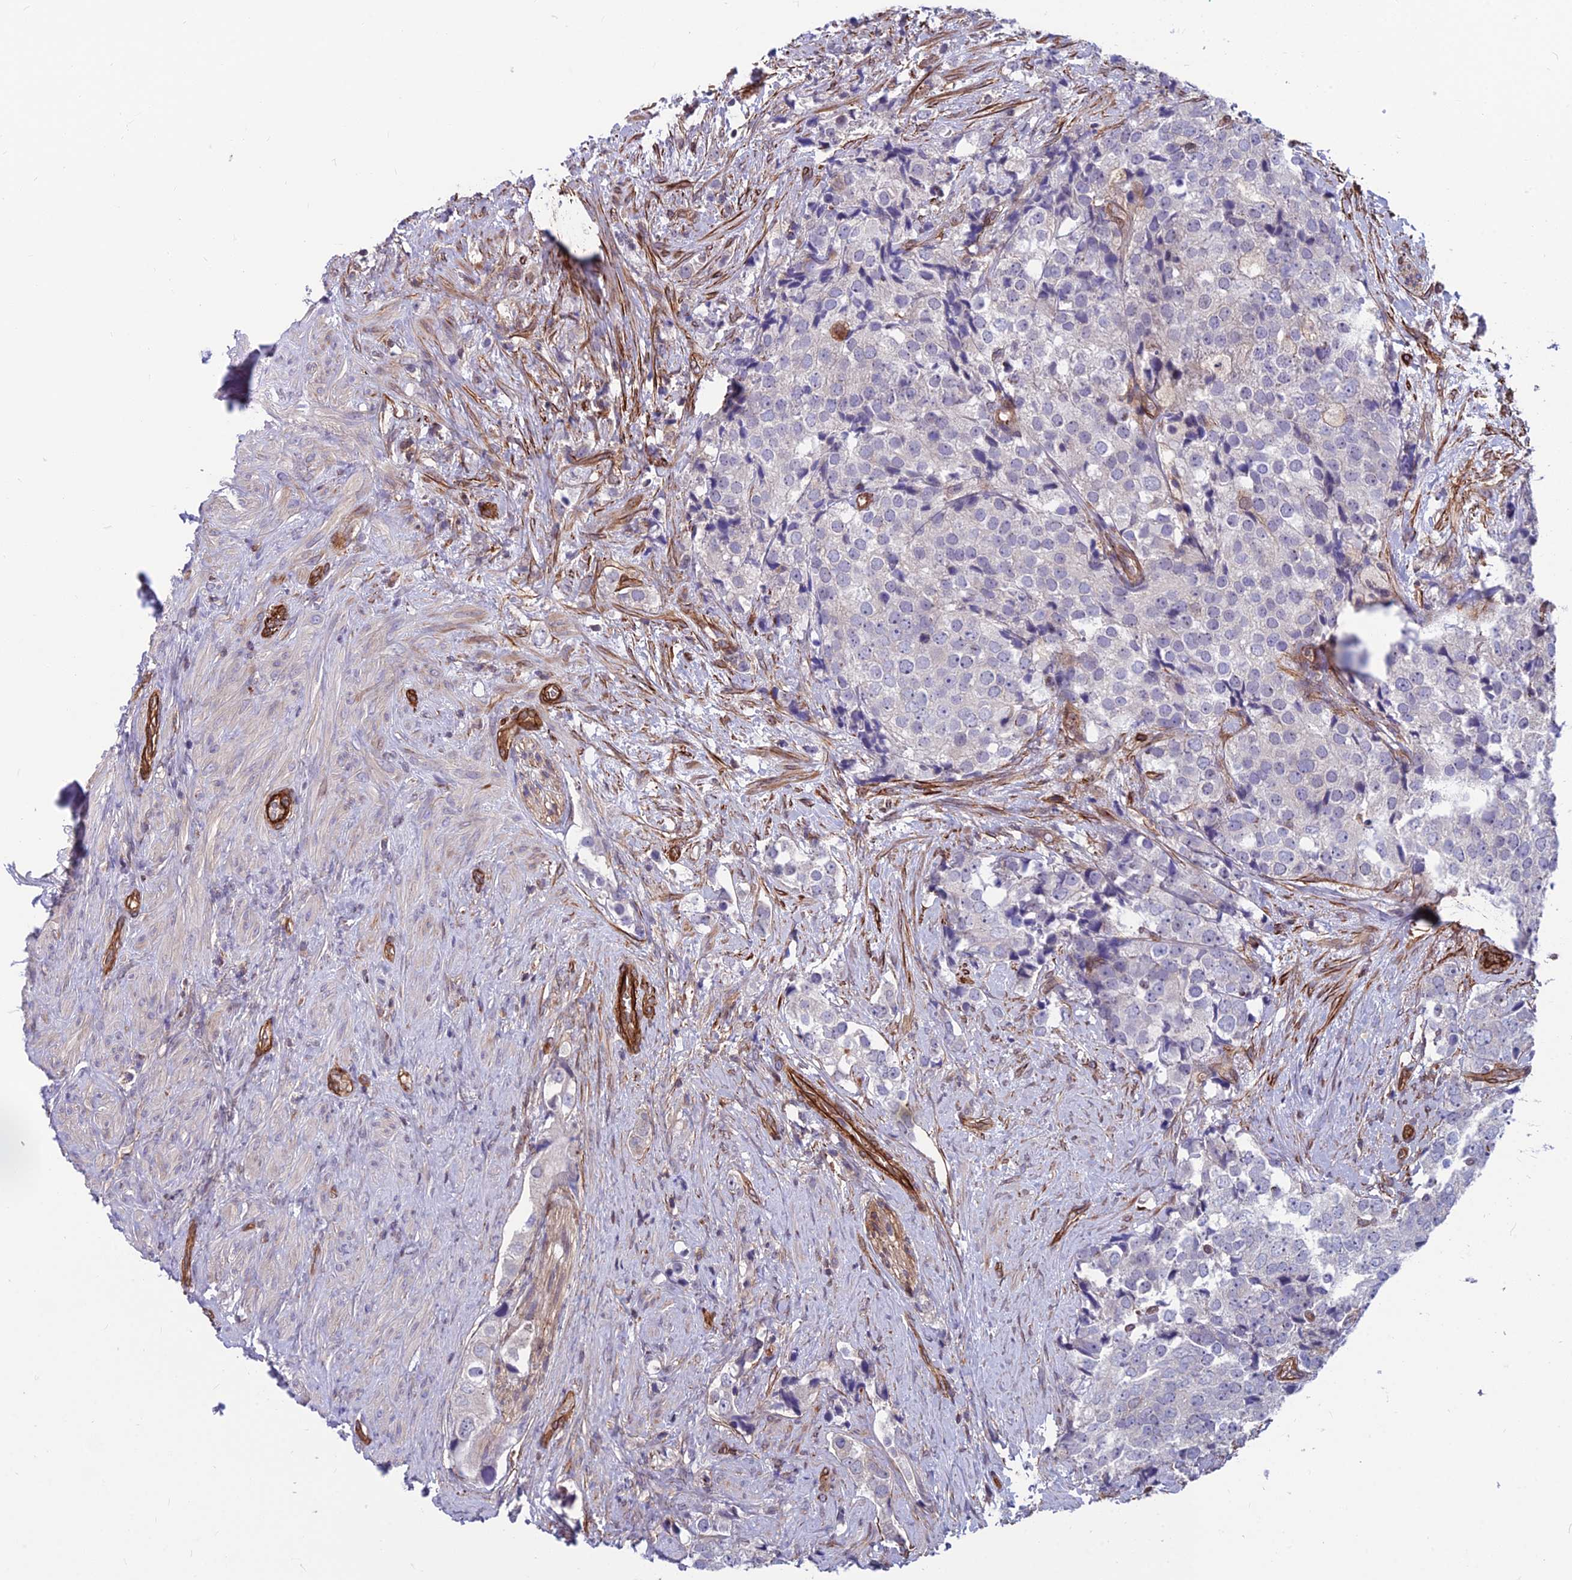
{"staining": {"intensity": "negative", "quantity": "none", "location": "none"}, "tissue": "prostate cancer", "cell_type": "Tumor cells", "image_type": "cancer", "snomed": [{"axis": "morphology", "description": "Adenocarcinoma, High grade"}, {"axis": "topography", "description": "Prostate"}], "caption": "This is an immunohistochemistry photomicrograph of prostate cancer (high-grade adenocarcinoma). There is no staining in tumor cells.", "gene": "RTN4RL1", "patient": {"sex": "male", "age": 49}}